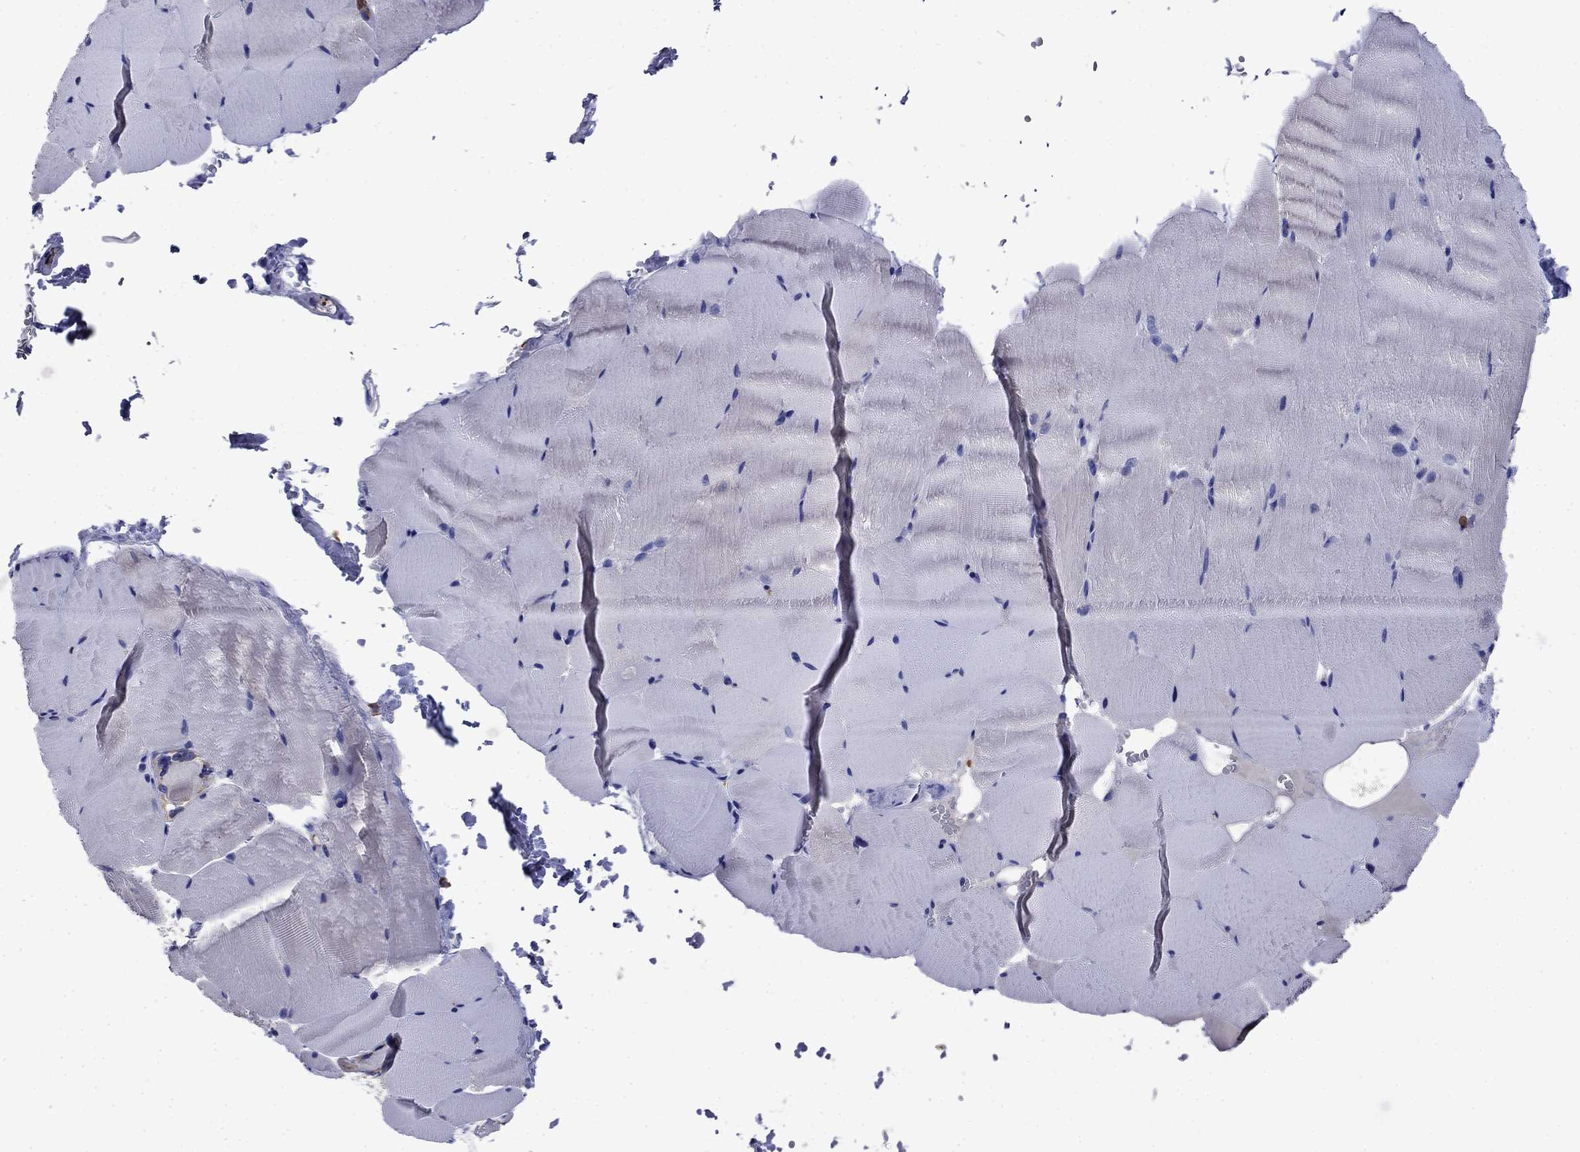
{"staining": {"intensity": "negative", "quantity": "none", "location": "none"}, "tissue": "skeletal muscle", "cell_type": "Myocytes", "image_type": "normal", "snomed": [{"axis": "morphology", "description": "Normal tissue, NOS"}, {"axis": "topography", "description": "Skeletal muscle"}], "caption": "This is an immunohistochemistry image of benign skeletal muscle. There is no expression in myocytes.", "gene": "TFR2", "patient": {"sex": "female", "age": 37}}